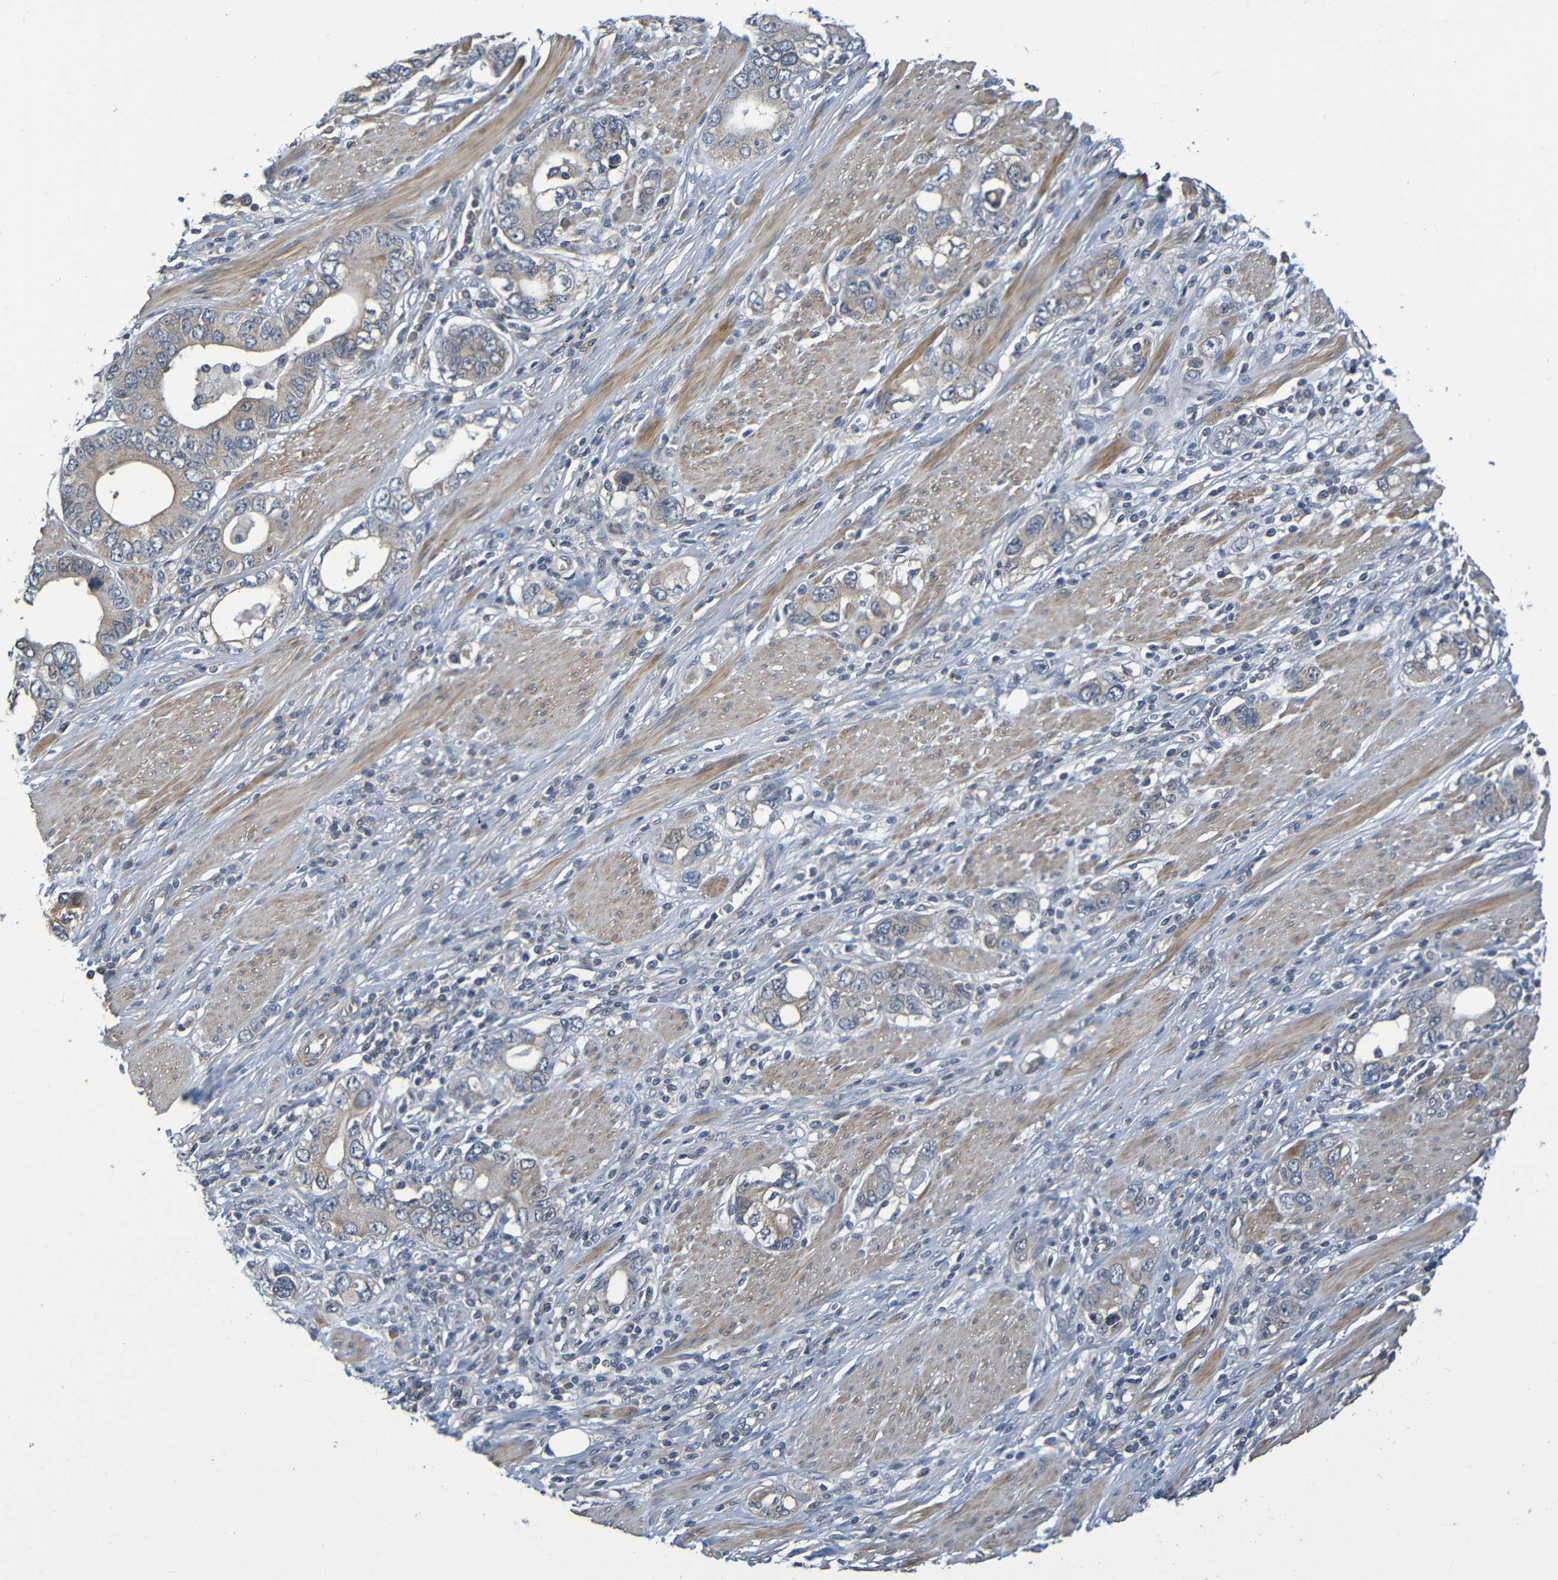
{"staining": {"intensity": "moderate", "quantity": ">75%", "location": "cytoplasmic/membranous"}, "tissue": "stomach cancer", "cell_type": "Tumor cells", "image_type": "cancer", "snomed": [{"axis": "morphology", "description": "Adenocarcinoma, NOS"}, {"axis": "topography", "description": "Stomach, lower"}], "caption": "A micrograph of human stomach cancer (adenocarcinoma) stained for a protein demonstrates moderate cytoplasmic/membranous brown staining in tumor cells.", "gene": "CYP4F2", "patient": {"sex": "female", "age": 93}}